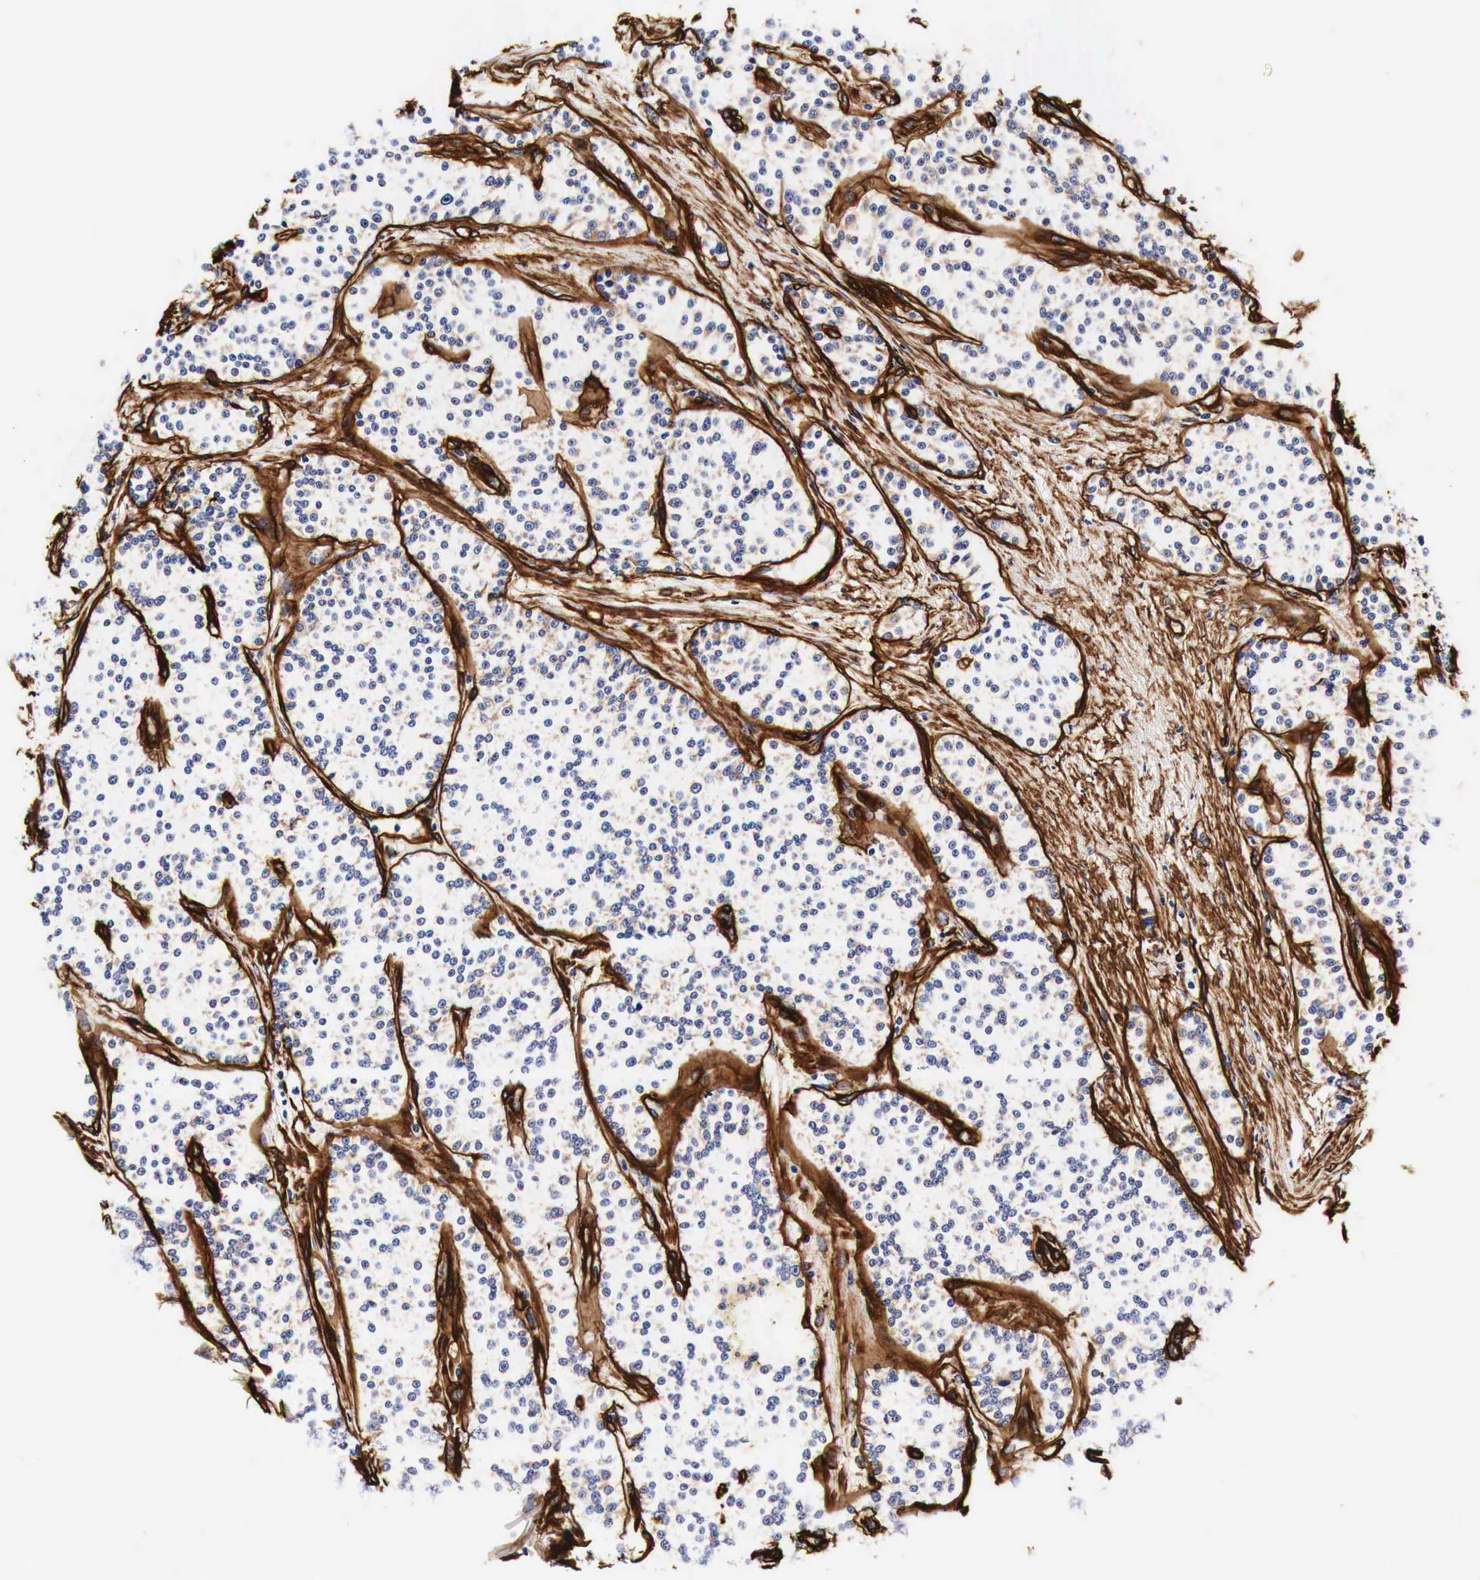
{"staining": {"intensity": "negative", "quantity": "none", "location": "none"}, "tissue": "carcinoid", "cell_type": "Tumor cells", "image_type": "cancer", "snomed": [{"axis": "morphology", "description": "Carcinoid, malignant, NOS"}, {"axis": "topography", "description": "Stomach"}], "caption": "An image of malignant carcinoid stained for a protein shows no brown staining in tumor cells.", "gene": "LAMB2", "patient": {"sex": "female", "age": 76}}